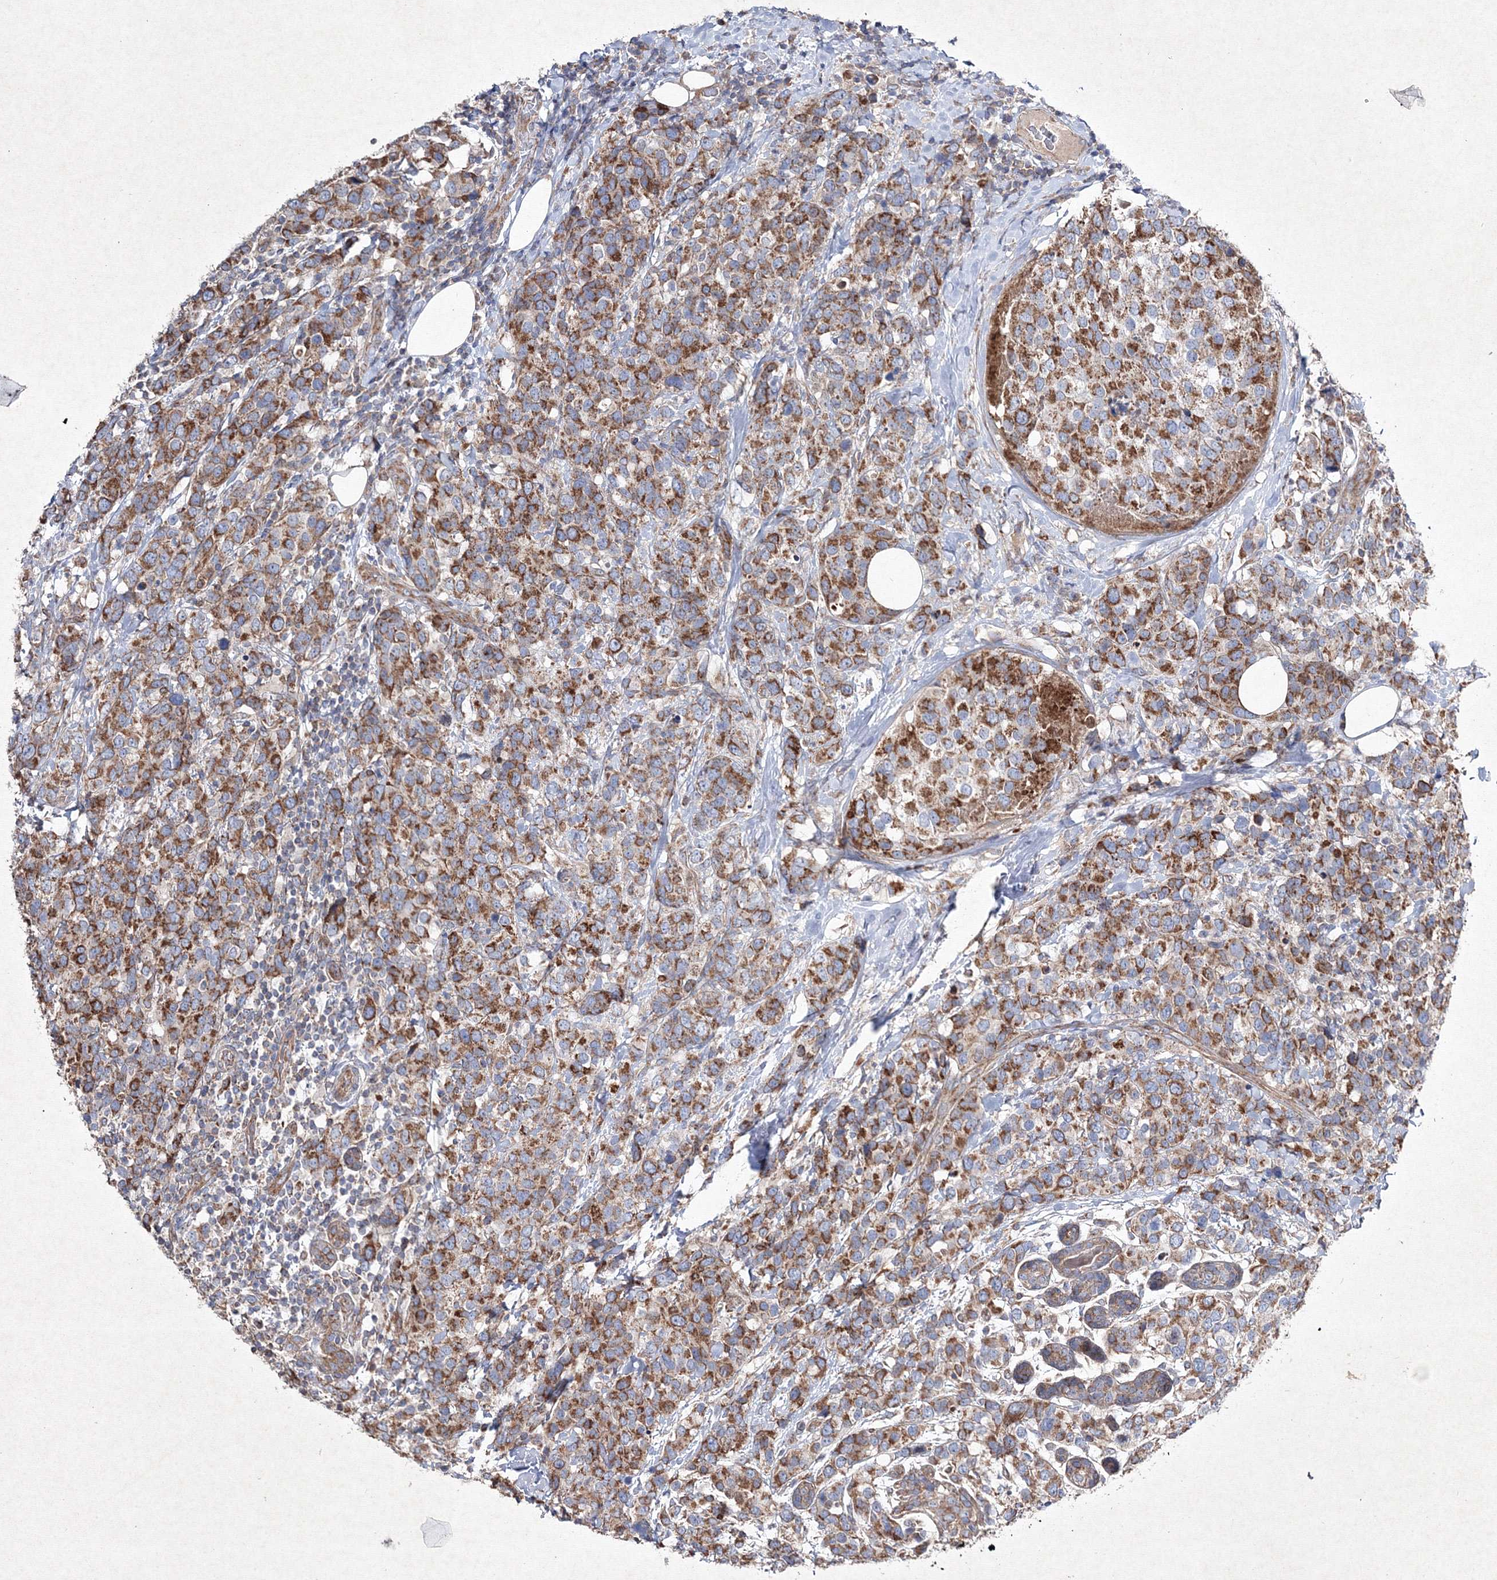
{"staining": {"intensity": "moderate", "quantity": ">75%", "location": "cytoplasmic/membranous"}, "tissue": "breast cancer", "cell_type": "Tumor cells", "image_type": "cancer", "snomed": [{"axis": "morphology", "description": "Lobular carcinoma"}, {"axis": "topography", "description": "Breast"}], "caption": "DAB (3,3'-diaminobenzidine) immunohistochemical staining of human breast cancer demonstrates moderate cytoplasmic/membranous protein expression in approximately >75% of tumor cells.", "gene": "GFM1", "patient": {"sex": "female", "age": 59}}